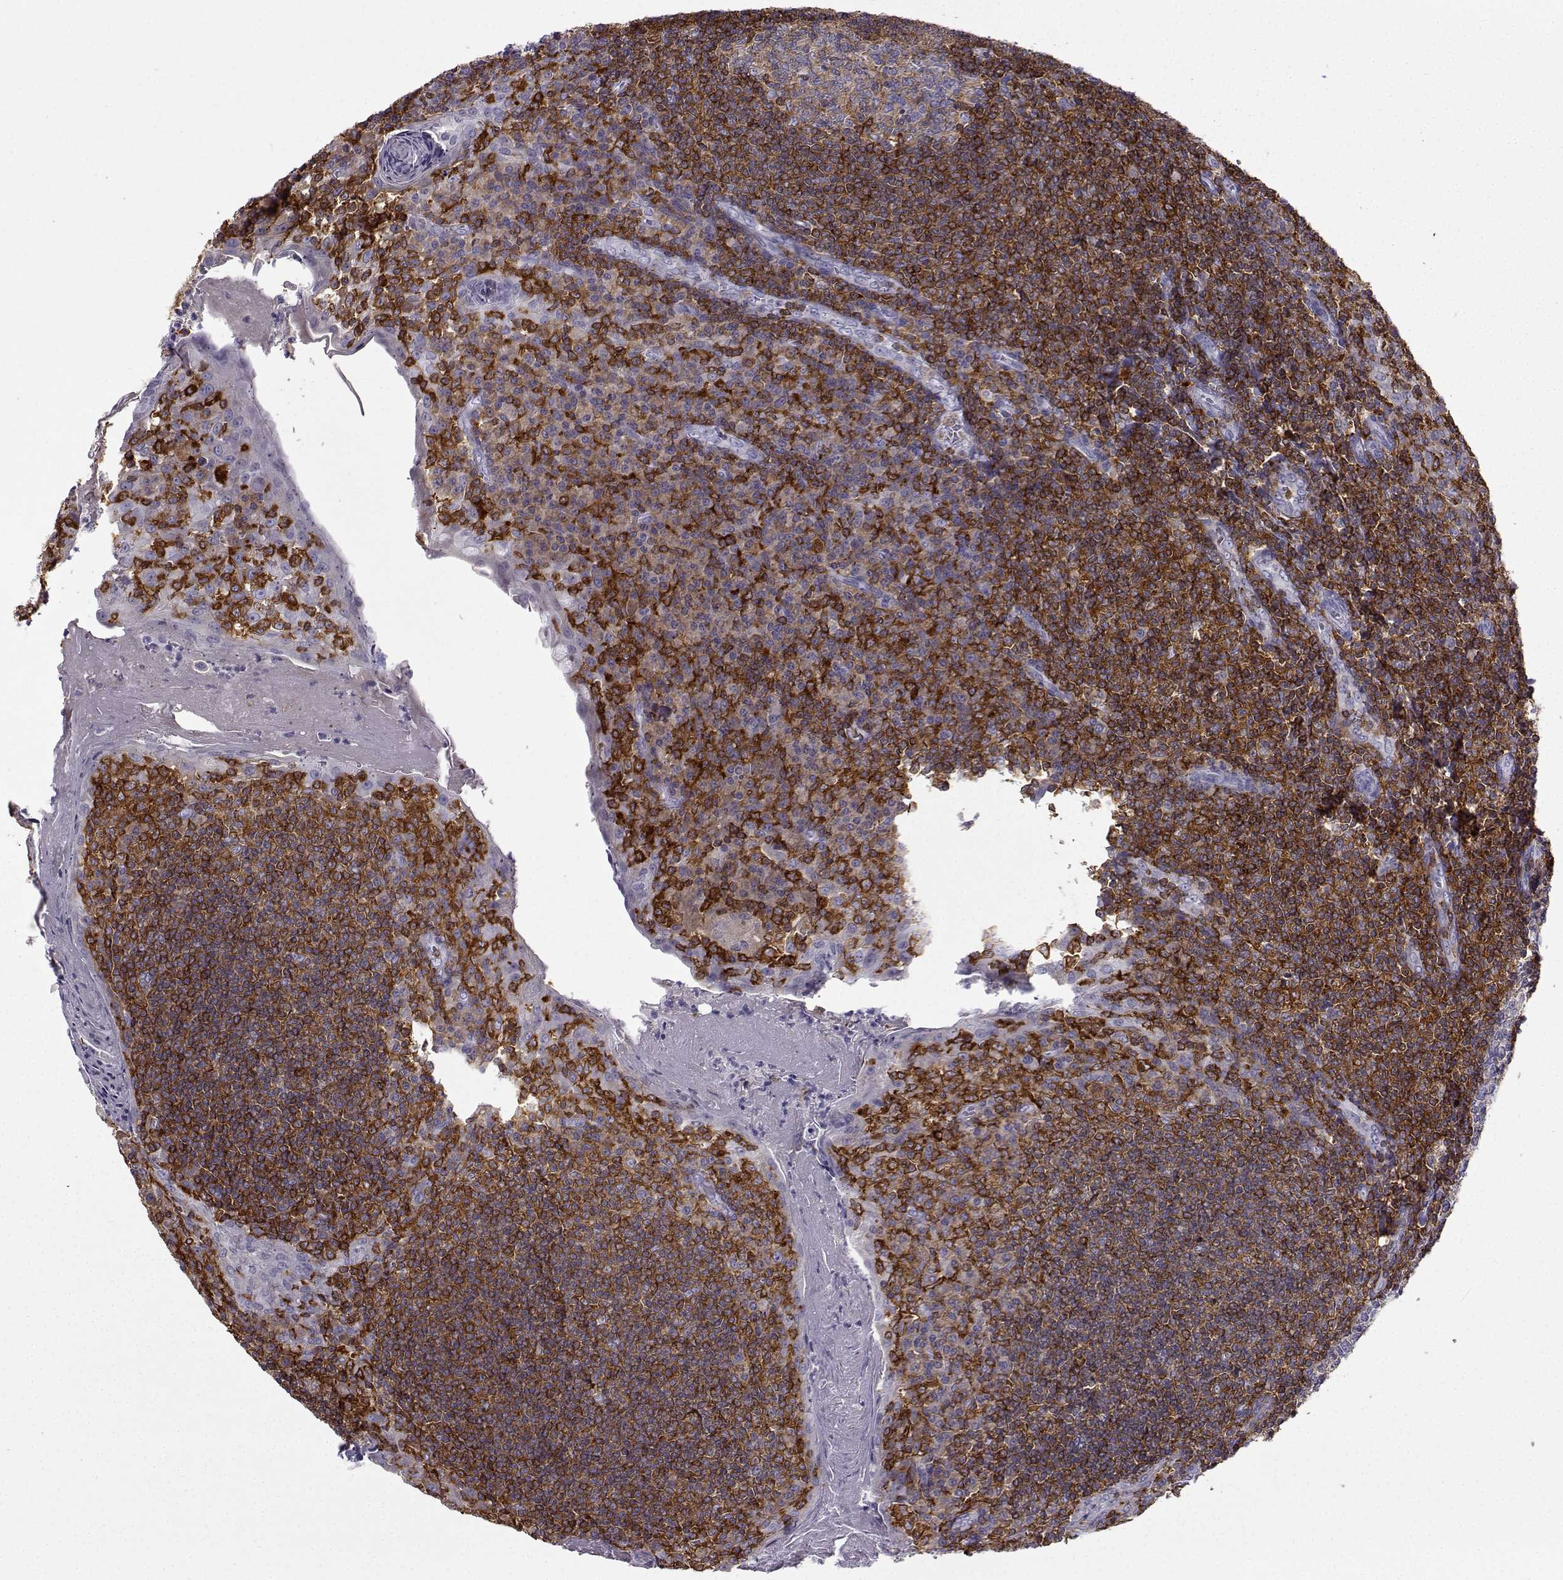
{"staining": {"intensity": "weak", "quantity": ">75%", "location": "cytoplasmic/membranous"}, "tissue": "tonsil", "cell_type": "Germinal center cells", "image_type": "normal", "snomed": [{"axis": "morphology", "description": "Normal tissue, NOS"}, {"axis": "topography", "description": "Tonsil"}], "caption": "A high-resolution image shows immunohistochemistry staining of unremarkable tonsil, which shows weak cytoplasmic/membranous expression in about >75% of germinal center cells. The staining was performed using DAB to visualize the protein expression in brown, while the nuclei were stained in blue with hematoxylin (Magnification: 20x).", "gene": "DOCK10", "patient": {"sex": "female", "age": 13}}